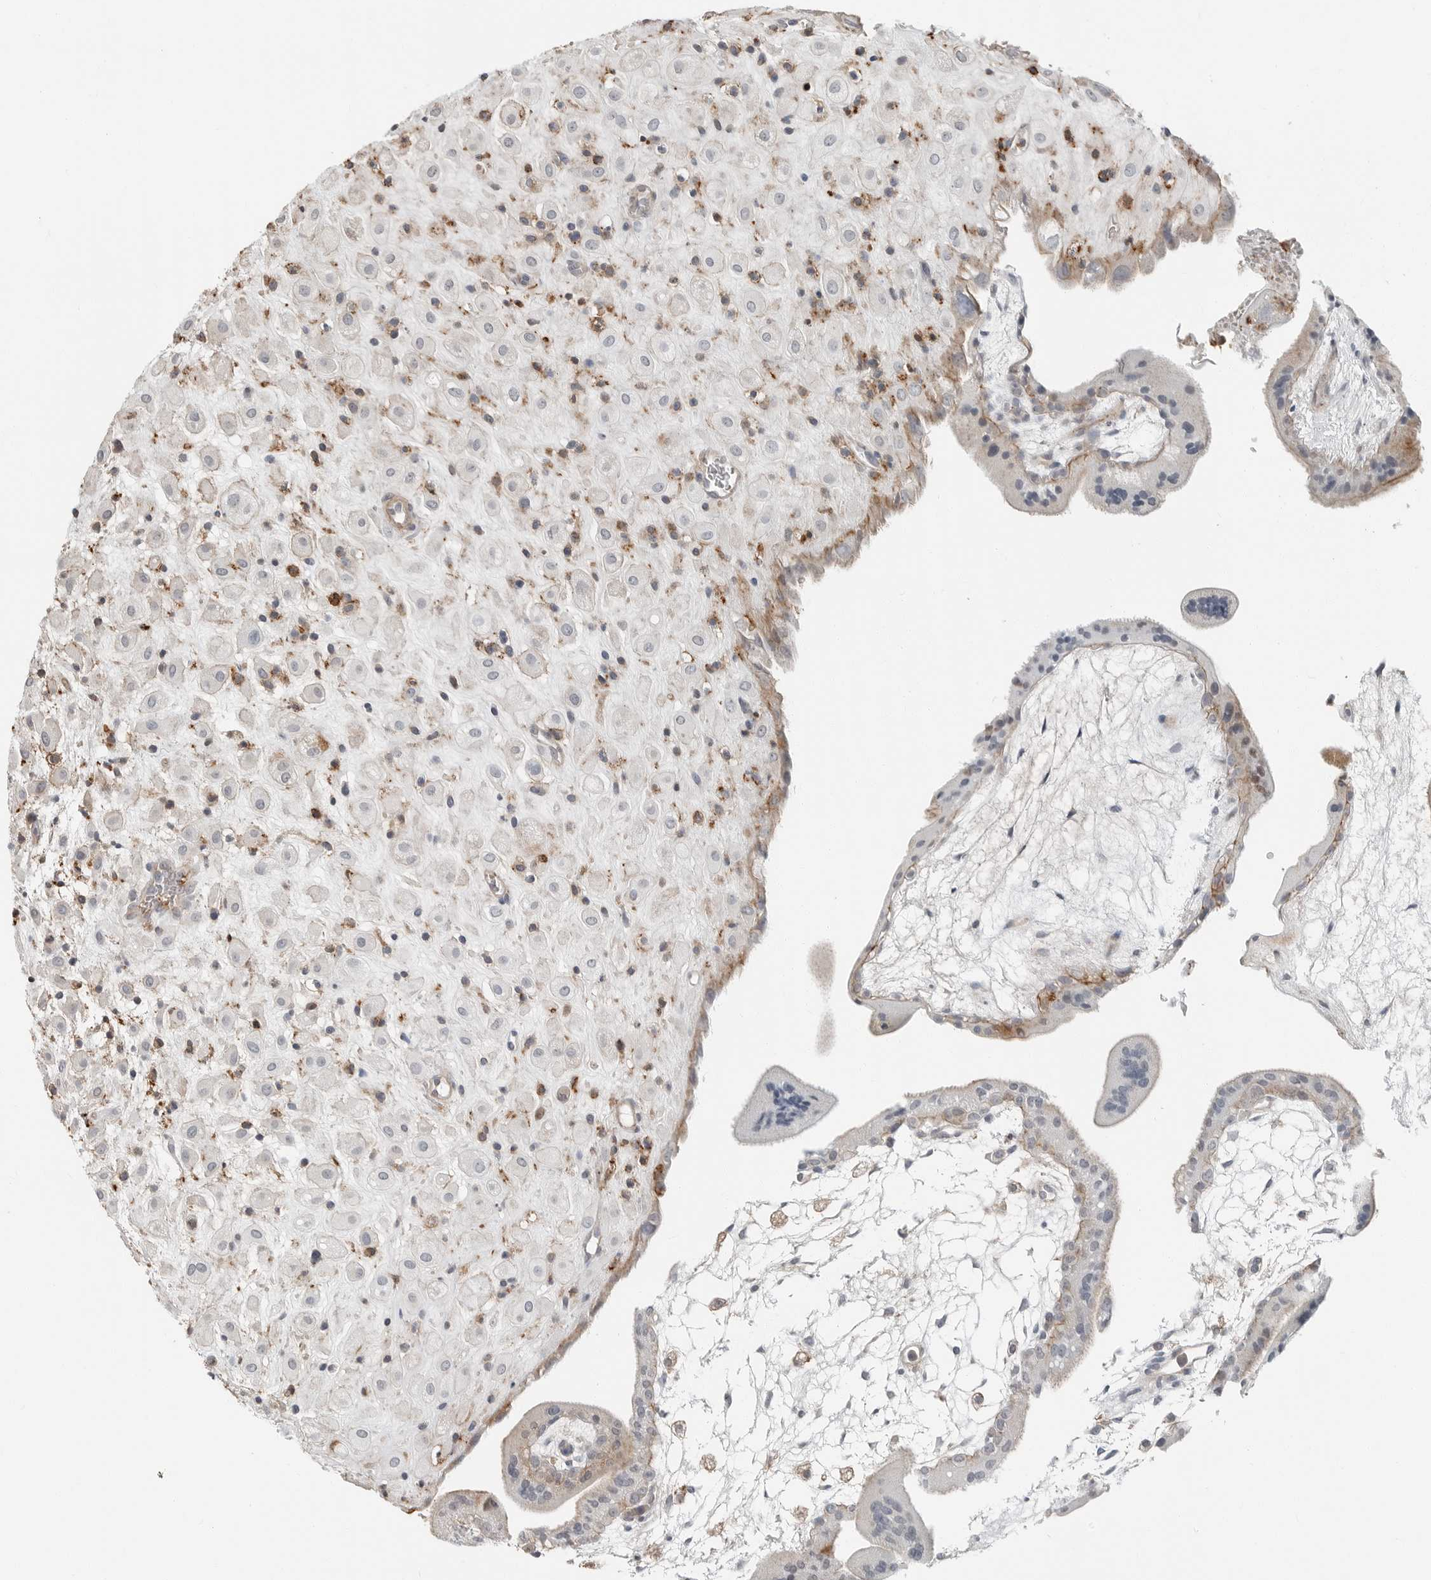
{"staining": {"intensity": "negative", "quantity": "none", "location": "none"}, "tissue": "placenta", "cell_type": "Decidual cells", "image_type": "normal", "snomed": [{"axis": "morphology", "description": "Normal tissue, NOS"}, {"axis": "topography", "description": "Placenta"}], "caption": "Immunohistochemistry of normal placenta exhibits no staining in decidual cells.", "gene": "LEFTY2", "patient": {"sex": "female", "age": 35}}